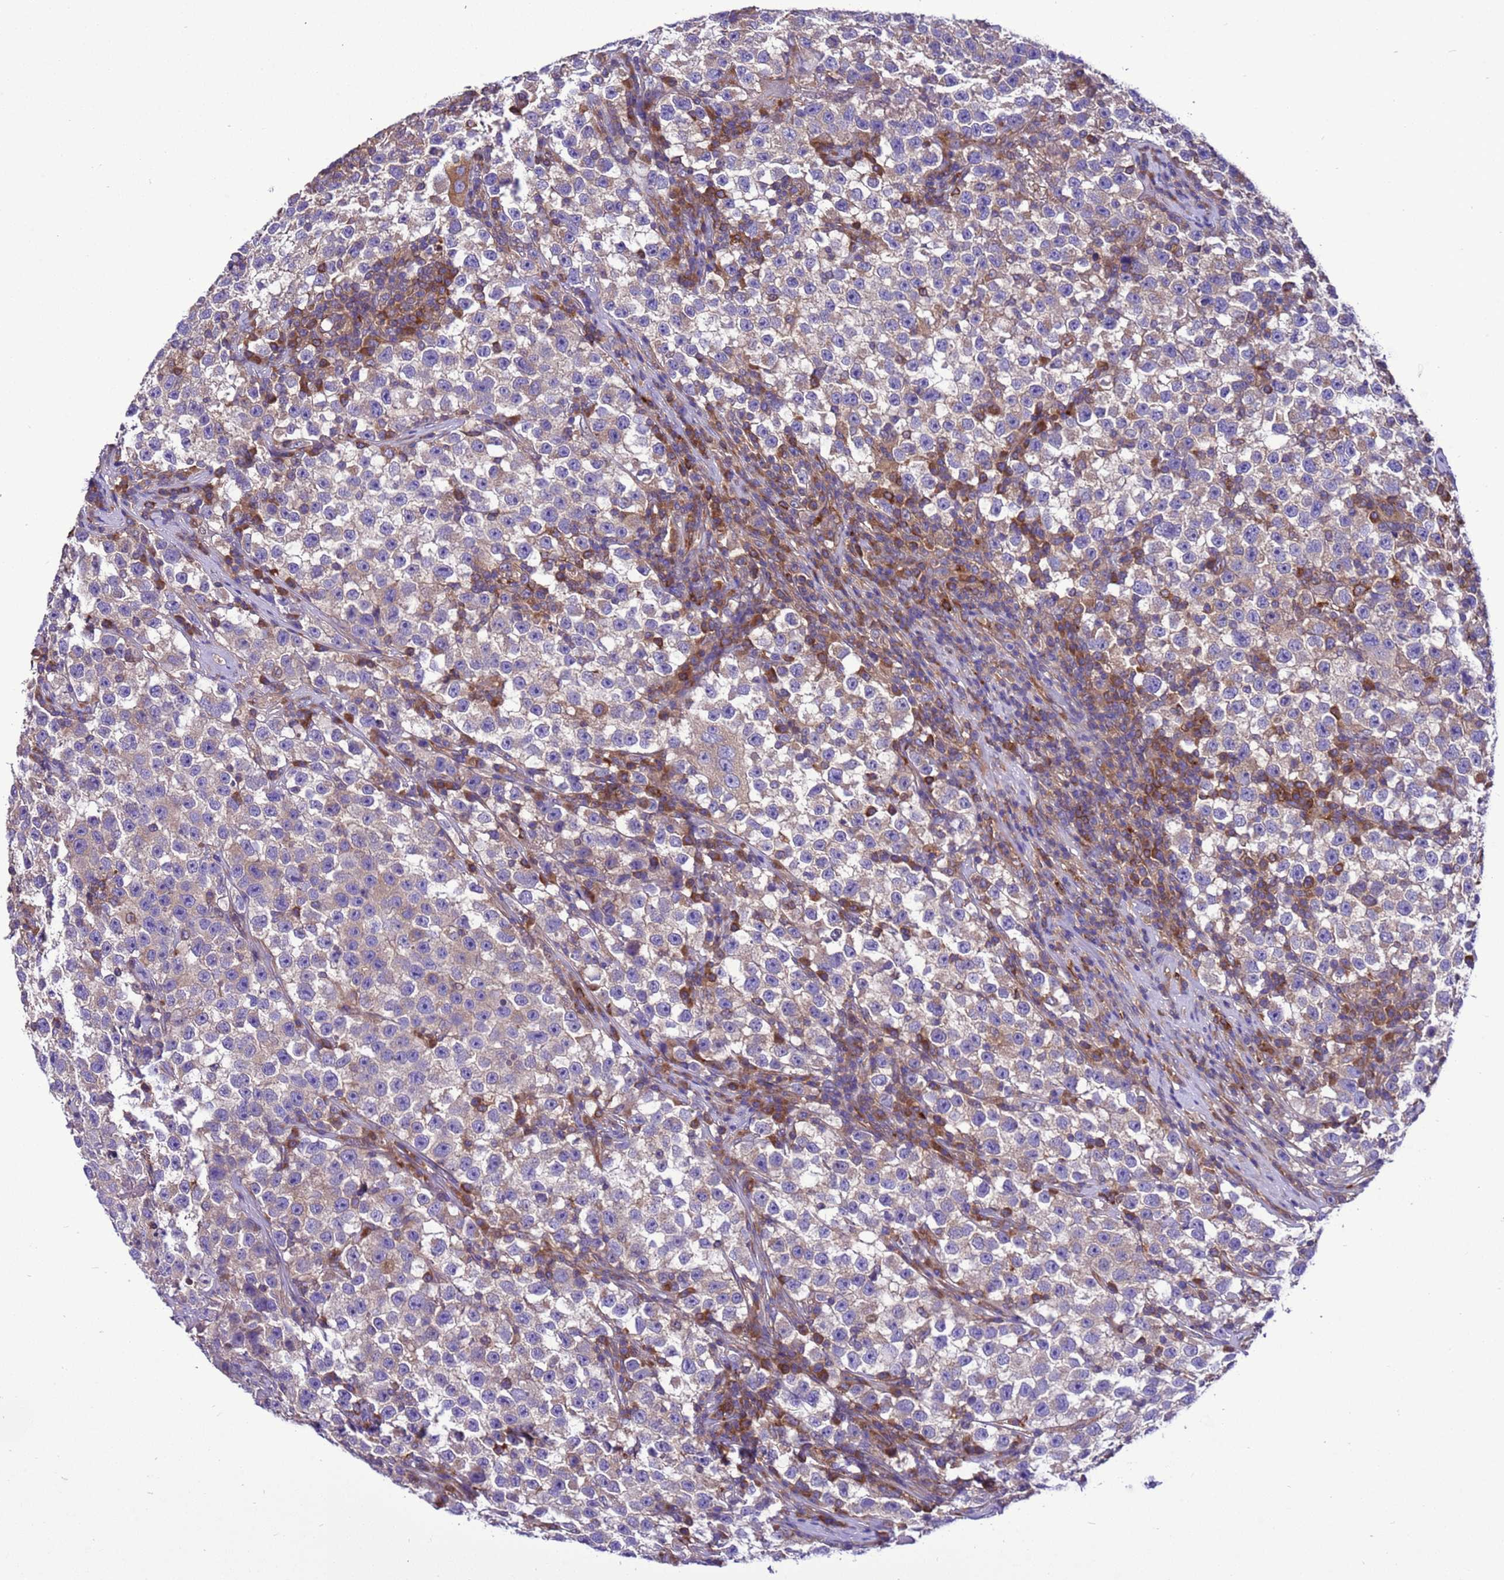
{"staining": {"intensity": "weak", "quantity": "25%-75%", "location": "cytoplasmic/membranous"}, "tissue": "testis cancer", "cell_type": "Tumor cells", "image_type": "cancer", "snomed": [{"axis": "morphology", "description": "Seminoma, NOS"}, {"axis": "topography", "description": "Testis"}], "caption": "Human testis cancer (seminoma) stained for a protein (brown) displays weak cytoplasmic/membranous positive positivity in about 25%-75% of tumor cells.", "gene": "RABEP2", "patient": {"sex": "male", "age": 22}}